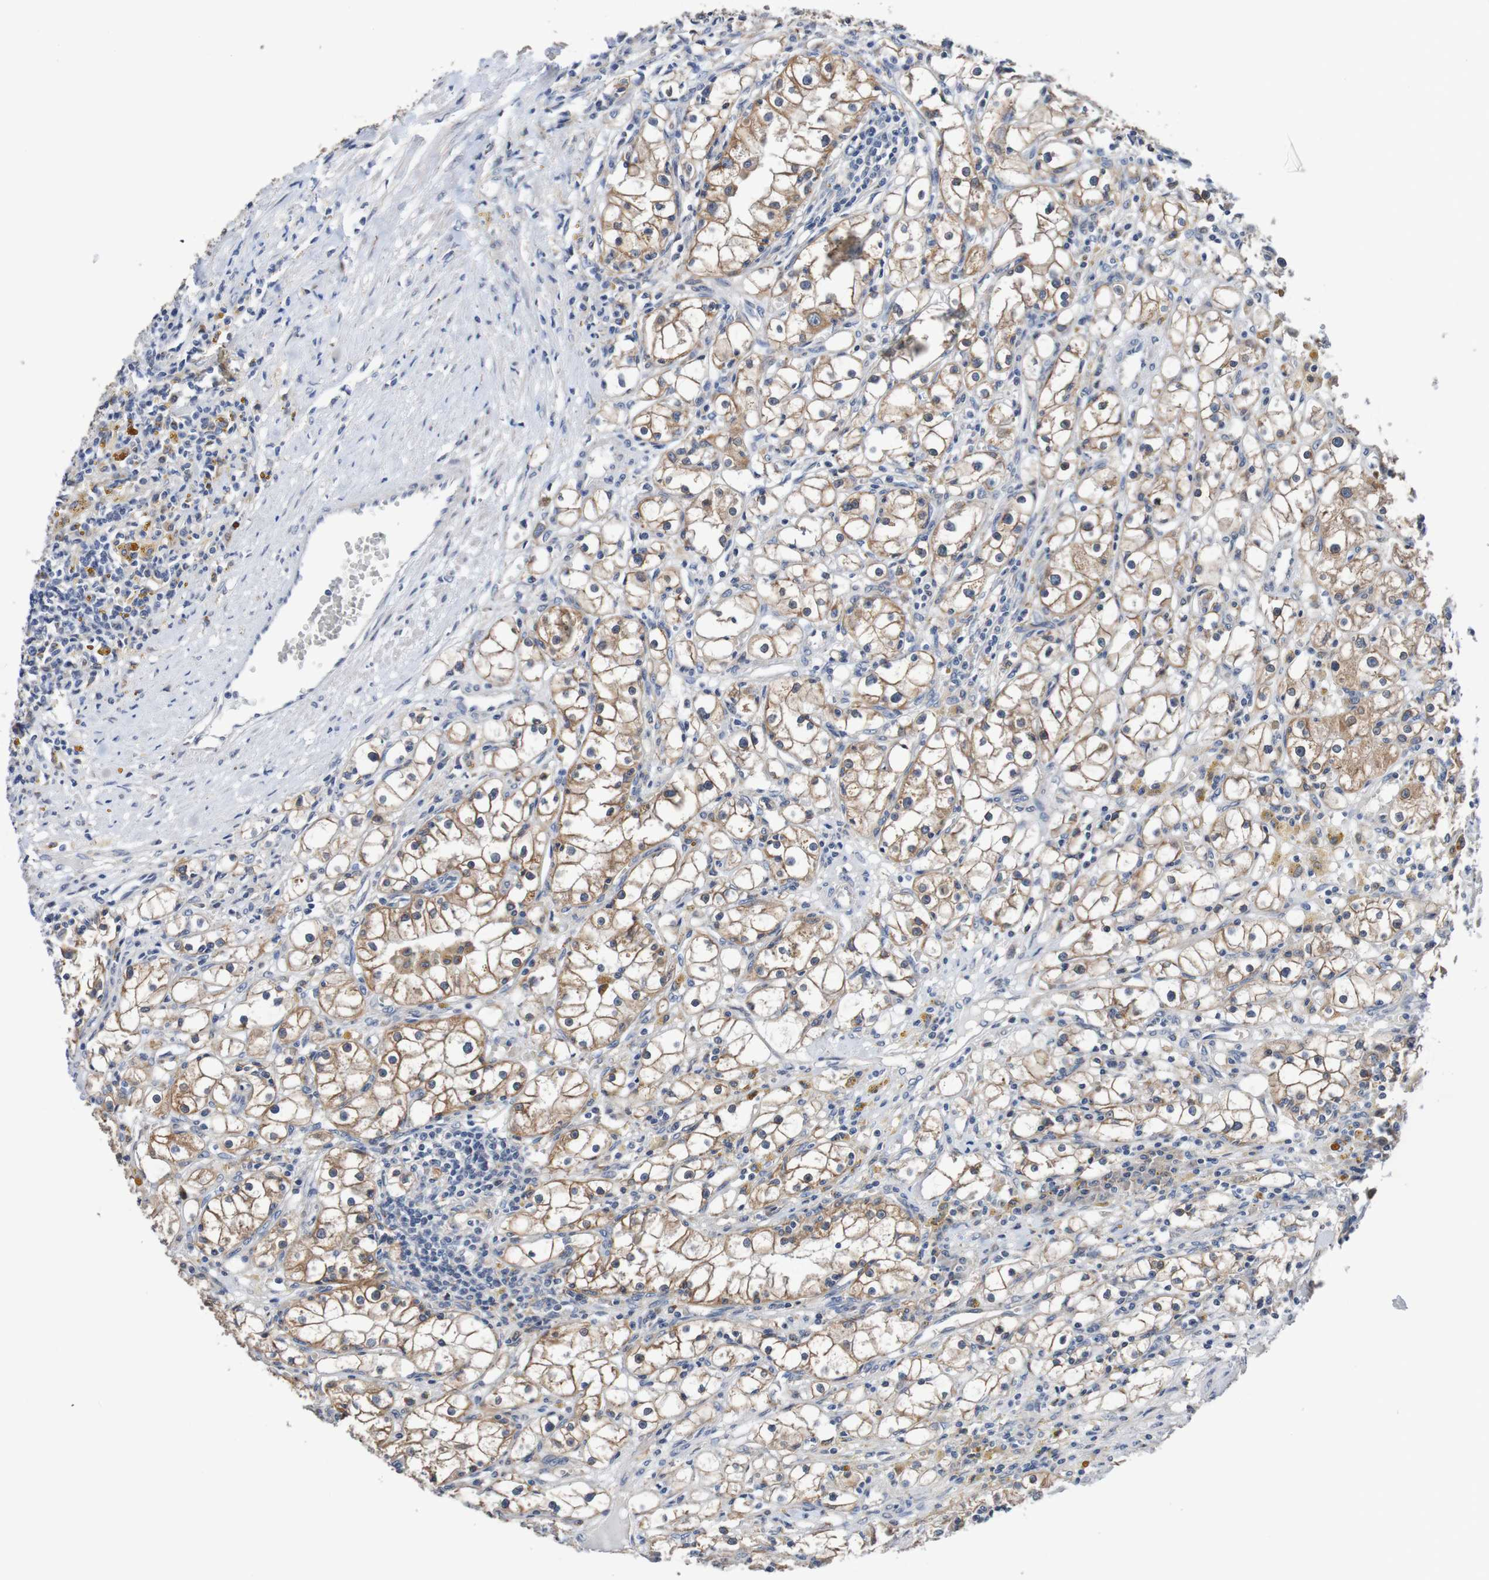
{"staining": {"intensity": "moderate", "quantity": ">75%", "location": "cytoplasmic/membranous"}, "tissue": "renal cancer", "cell_type": "Tumor cells", "image_type": "cancer", "snomed": [{"axis": "morphology", "description": "Adenocarcinoma, NOS"}, {"axis": "topography", "description": "Kidney"}], "caption": "A histopathology image showing moderate cytoplasmic/membranous positivity in approximately >75% of tumor cells in renal cancer (adenocarcinoma), as visualized by brown immunohistochemical staining.", "gene": "FIBP", "patient": {"sex": "male", "age": 56}}